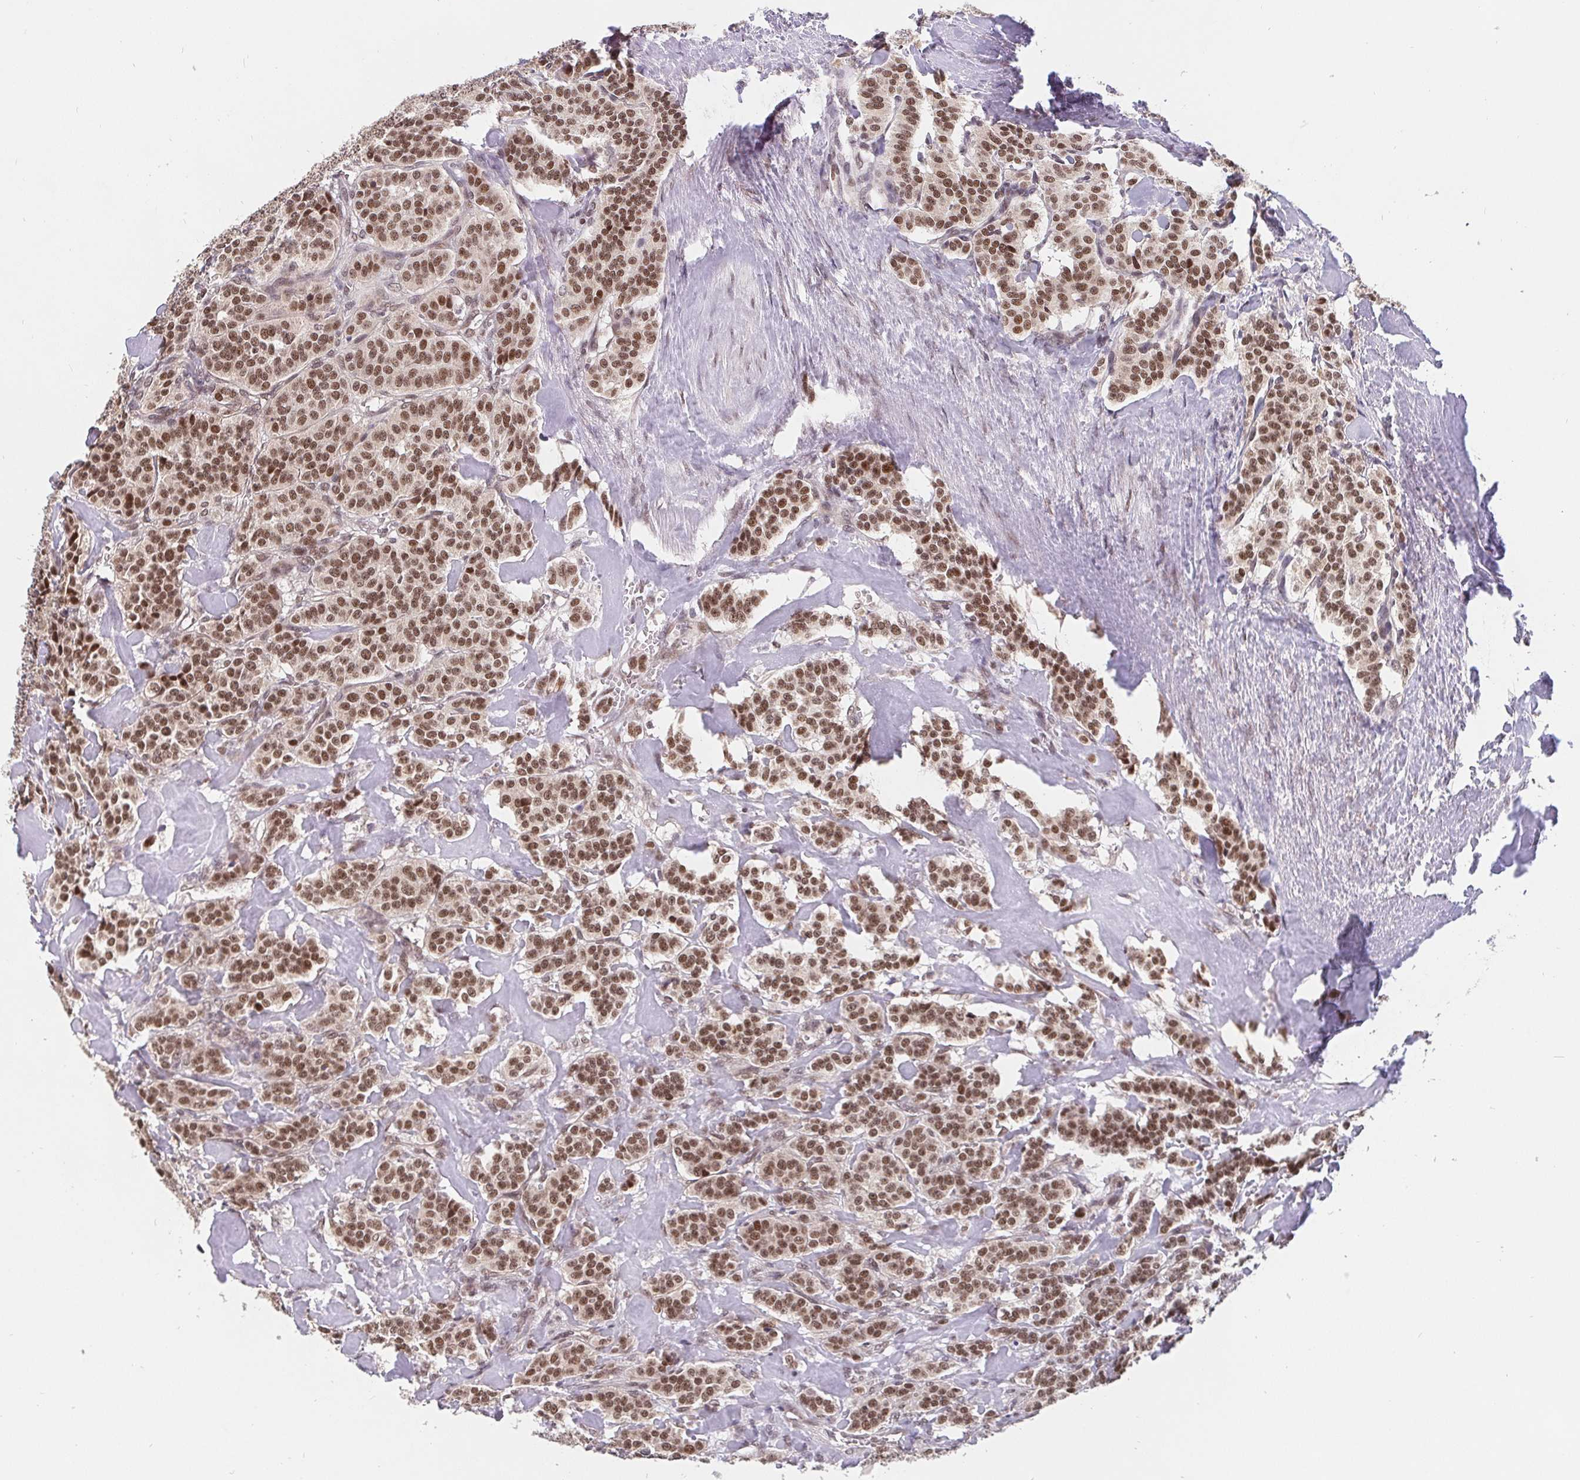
{"staining": {"intensity": "moderate", "quantity": ">75%", "location": "nuclear"}, "tissue": "carcinoid", "cell_type": "Tumor cells", "image_type": "cancer", "snomed": [{"axis": "morphology", "description": "Normal tissue, NOS"}, {"axis": "morphology", "description": "Carcinoid, malignant, NOS"}, {"axis": "topography", "description": "Lung"}], "caption": "Carcinoid tissue shows moderate nuclear expression in approximately >75% of tumor cells, visualized by immunohistochemistry. (IHC, brightfield microscopy, high magnification).", "gene": "POU2F1", "patient": {"sex": "female", "age": 46}}